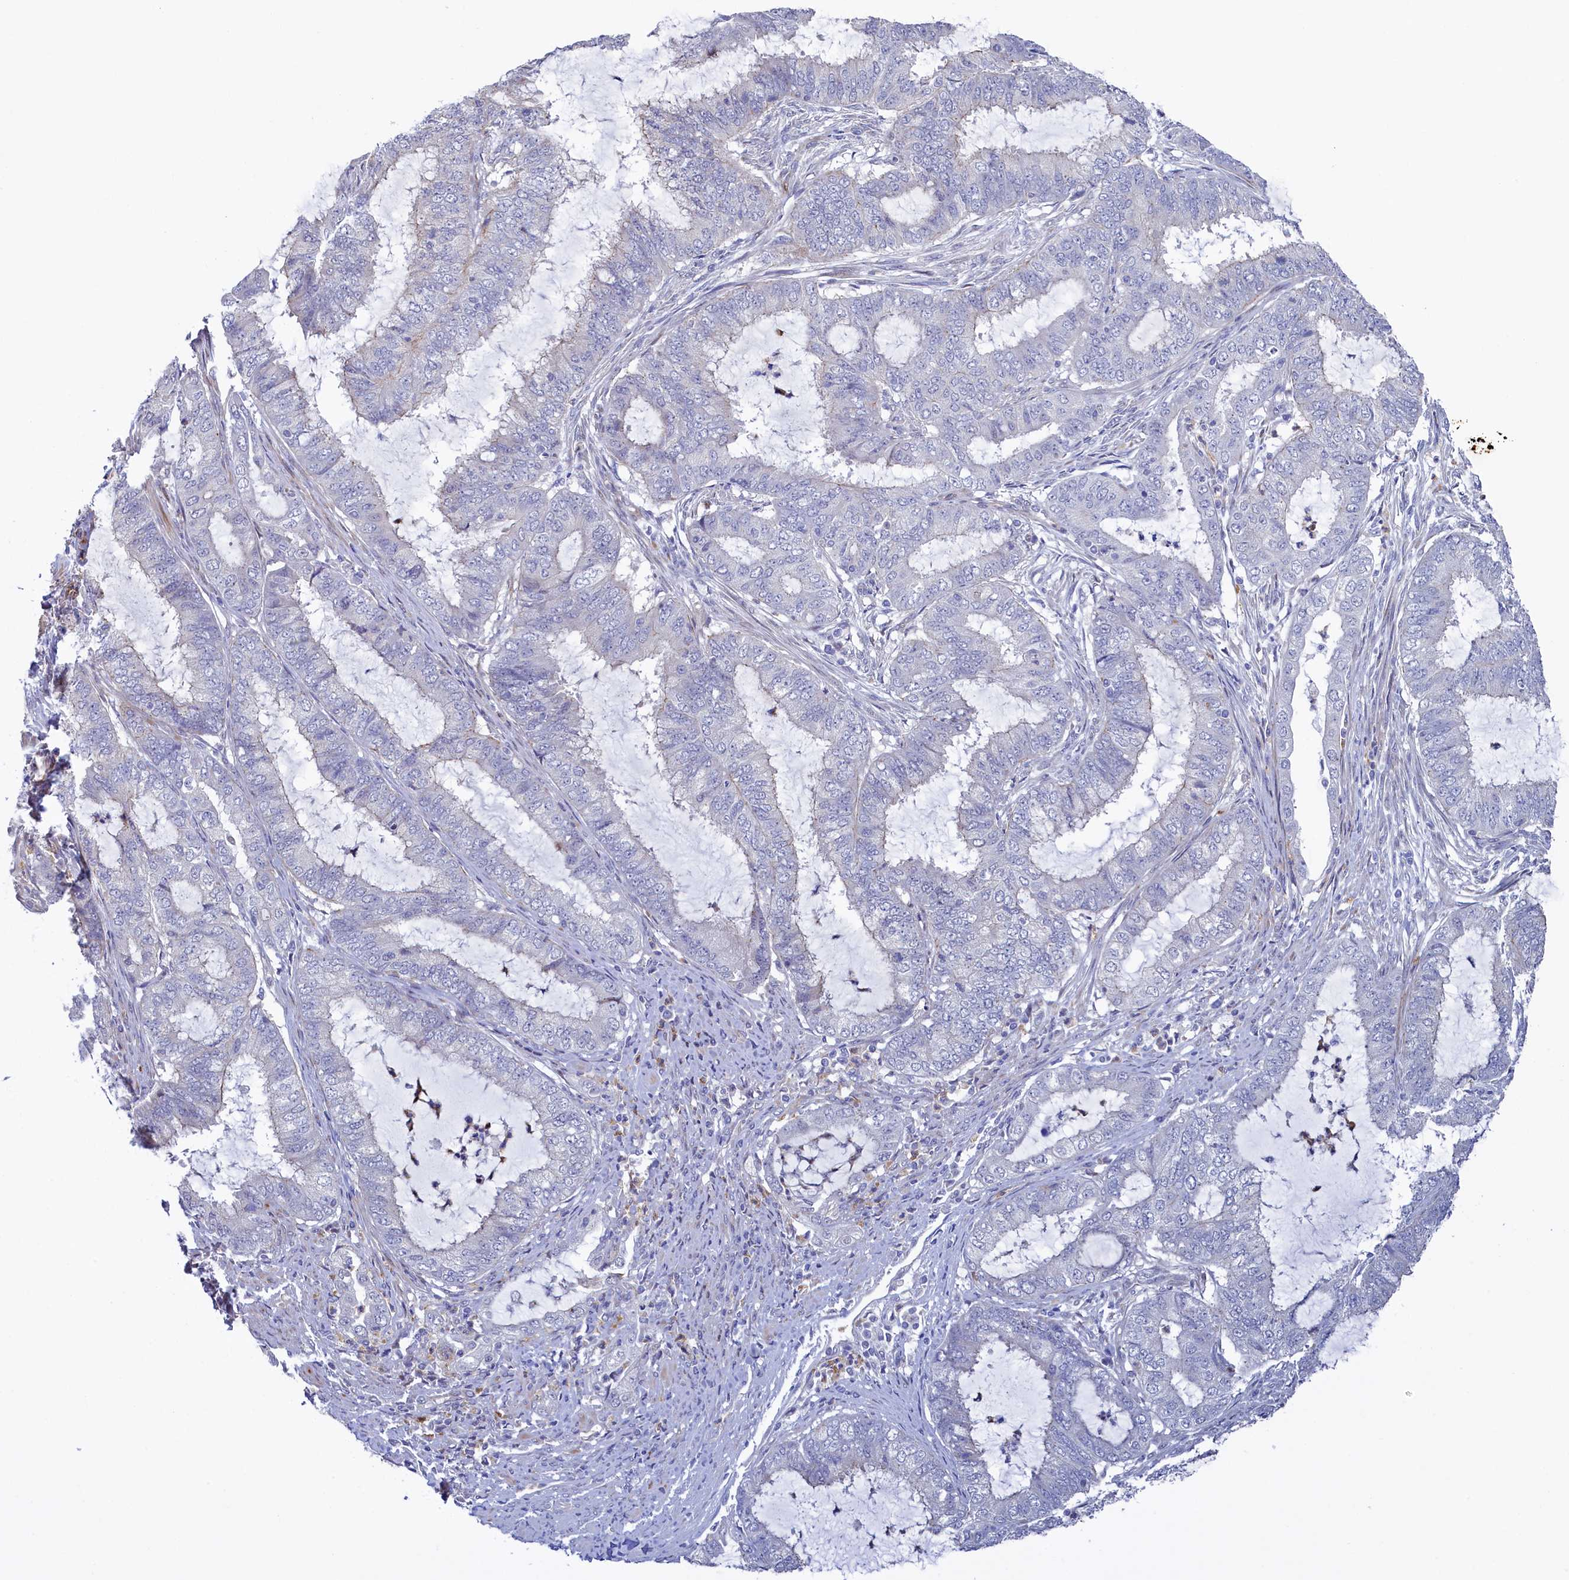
{"staining": {"intensity": "weak", "quantity": "<25%", "location": "cytoplasmic/membranous"}, "tissue": "endometrial cancer", "cell_type": "Tumor cells", "image_type": "cancer", "snomed": [{"axis": "morphology", "description": "Adenocarcinoma, NOS"}, {"axis": "topography", "description": "Endometrium"}], "caption": "Photomicrograph shows no protein expression in tumor cells of endometrial cancer tissue.", "gene": "PIK3C3", "patient": {"sex": "female", "age": 51}}